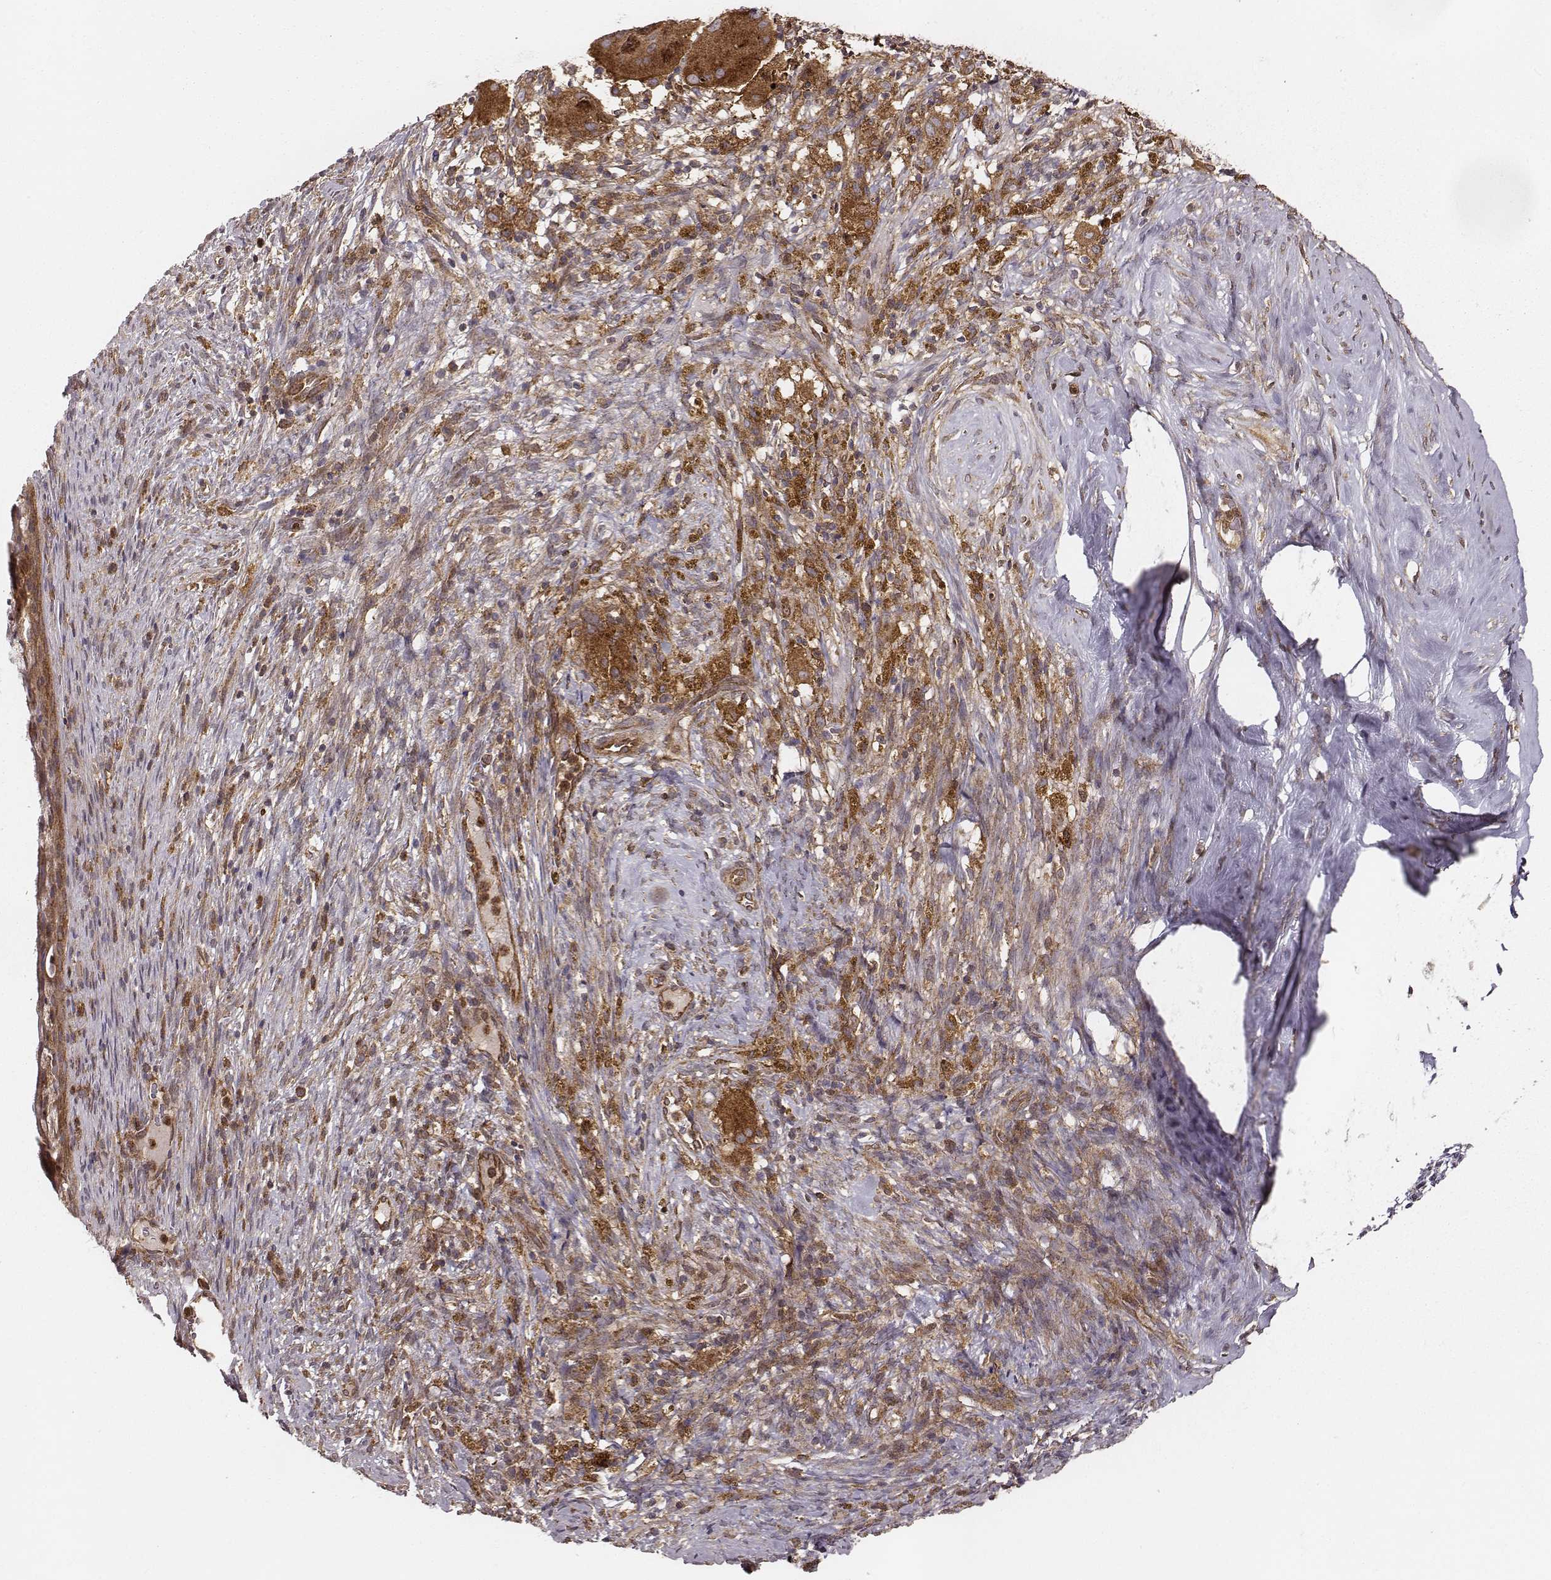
{"staining": {"intensity": "strong", "quantity": ">75%", "location": "cytoplasmic/membranous"}, "tissue": "cervical cancer", "cell_type": "Tumor cells", "image_type": "cancer", "snomed": [{"axis": "morphology", "description": "Squamous cell carcinoma, NOS"}, {"axis": "topography", "description": "Cervix"}], "caption": "There is high levels of strong cytoplasmic/membranous expression in tumor cells of cervical cancer, as demonstrated by immunohistochemical staining (brown color).", "gene": "VPS26A", "patient": {"sex": "female", "age": 51}}